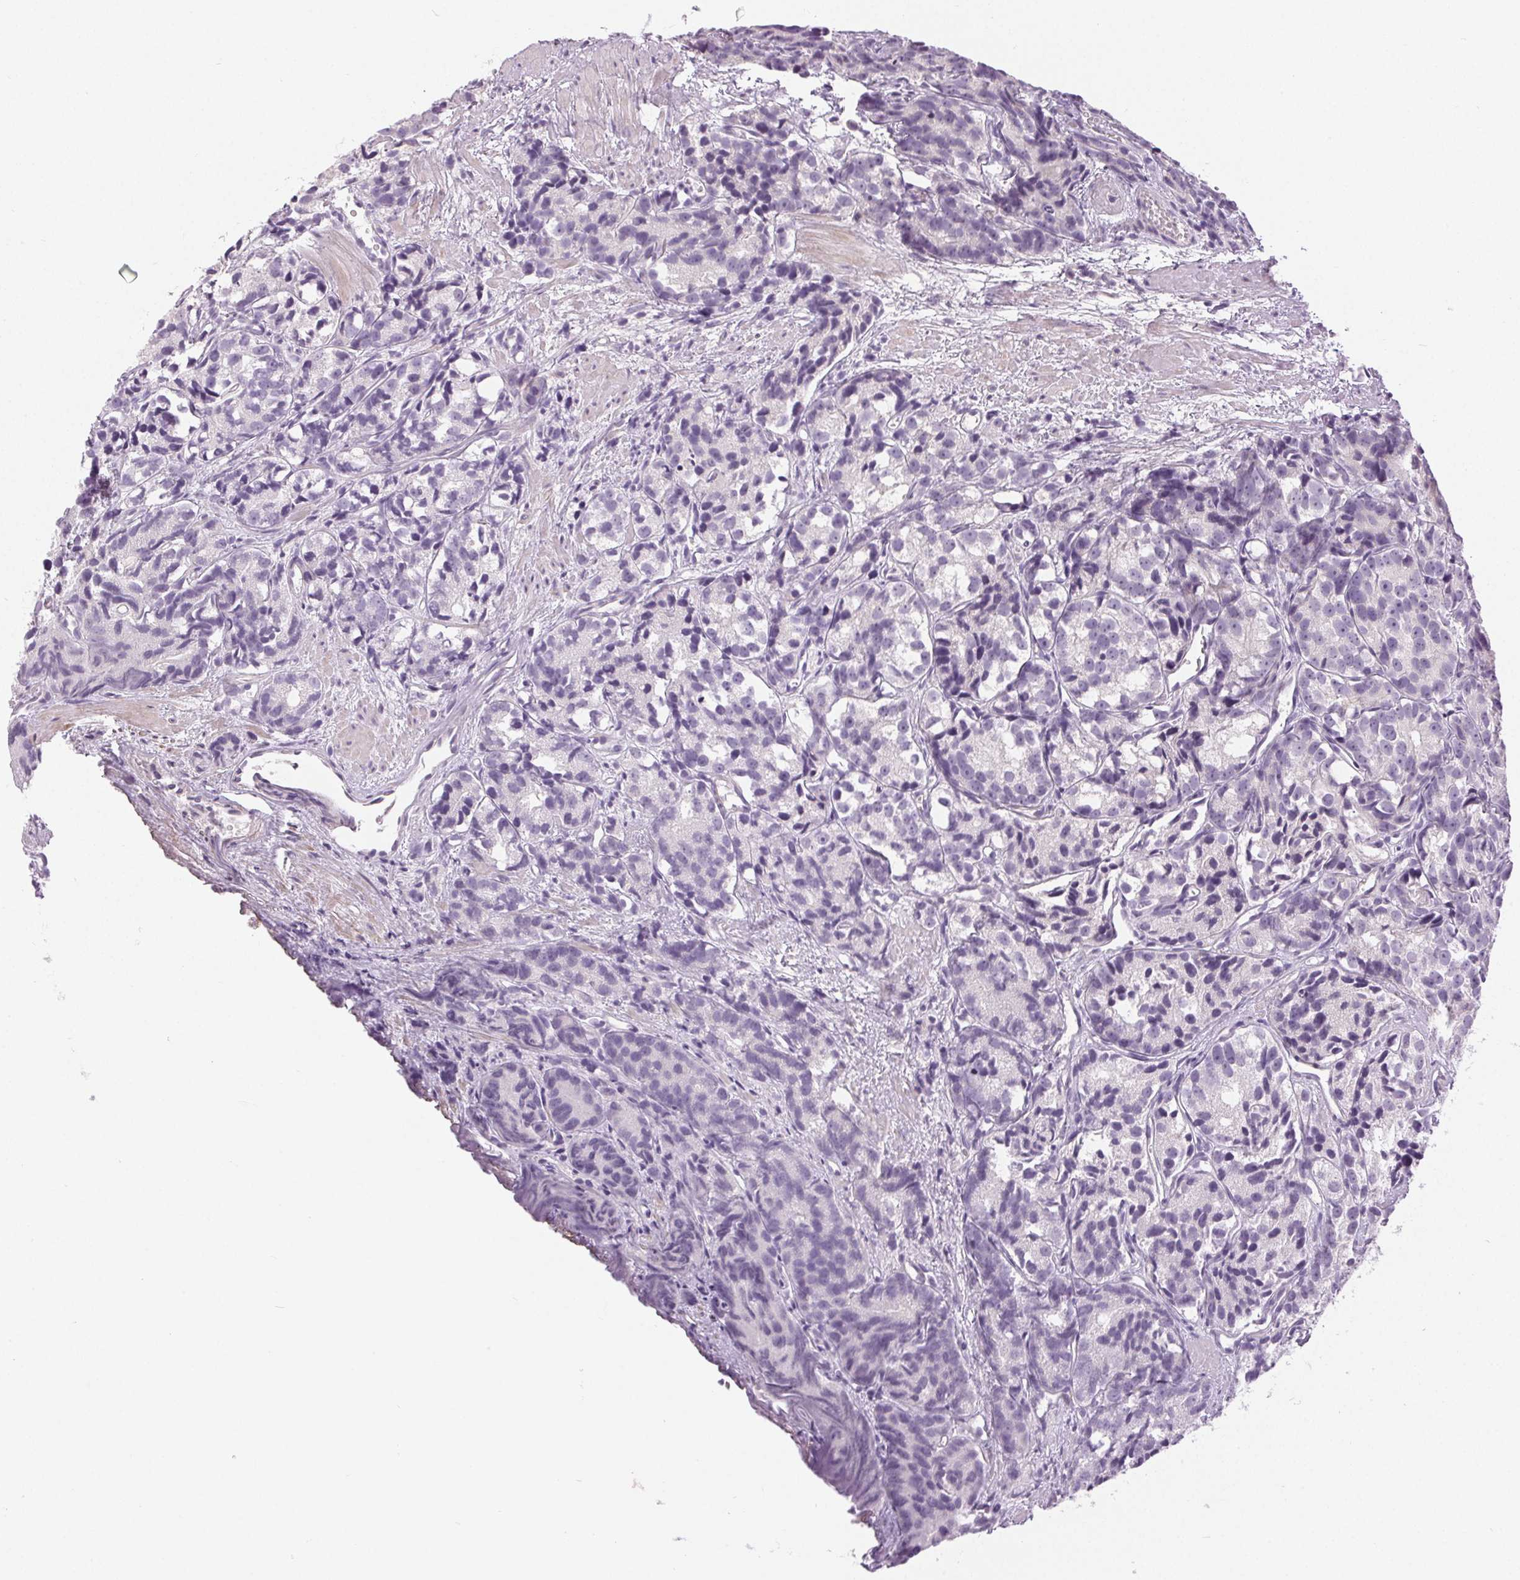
{"staining": {"intensity": "negative", "quantity": "none", "location": "none"}, "tissue": "prostate cancer", "cell_type": "Tumor cells", "image_type": "cancer", "snomed": [{"axis": "morphology", "description": "Adenocarcinoma, High grade"}, {"axis": "topography", "description": "Prostate"}], "caption": "The IHC micrograph has no significant expression in tumor cells of prostate cancer tissue. Brightfield microscopy of IHC stained with DAB (3,3'-diaminobenzidine) (brown) and hematoxylin (blue), captured at high magnification.", "gene": "DSG3", "patient": {"sex": "male", "age": 77}}